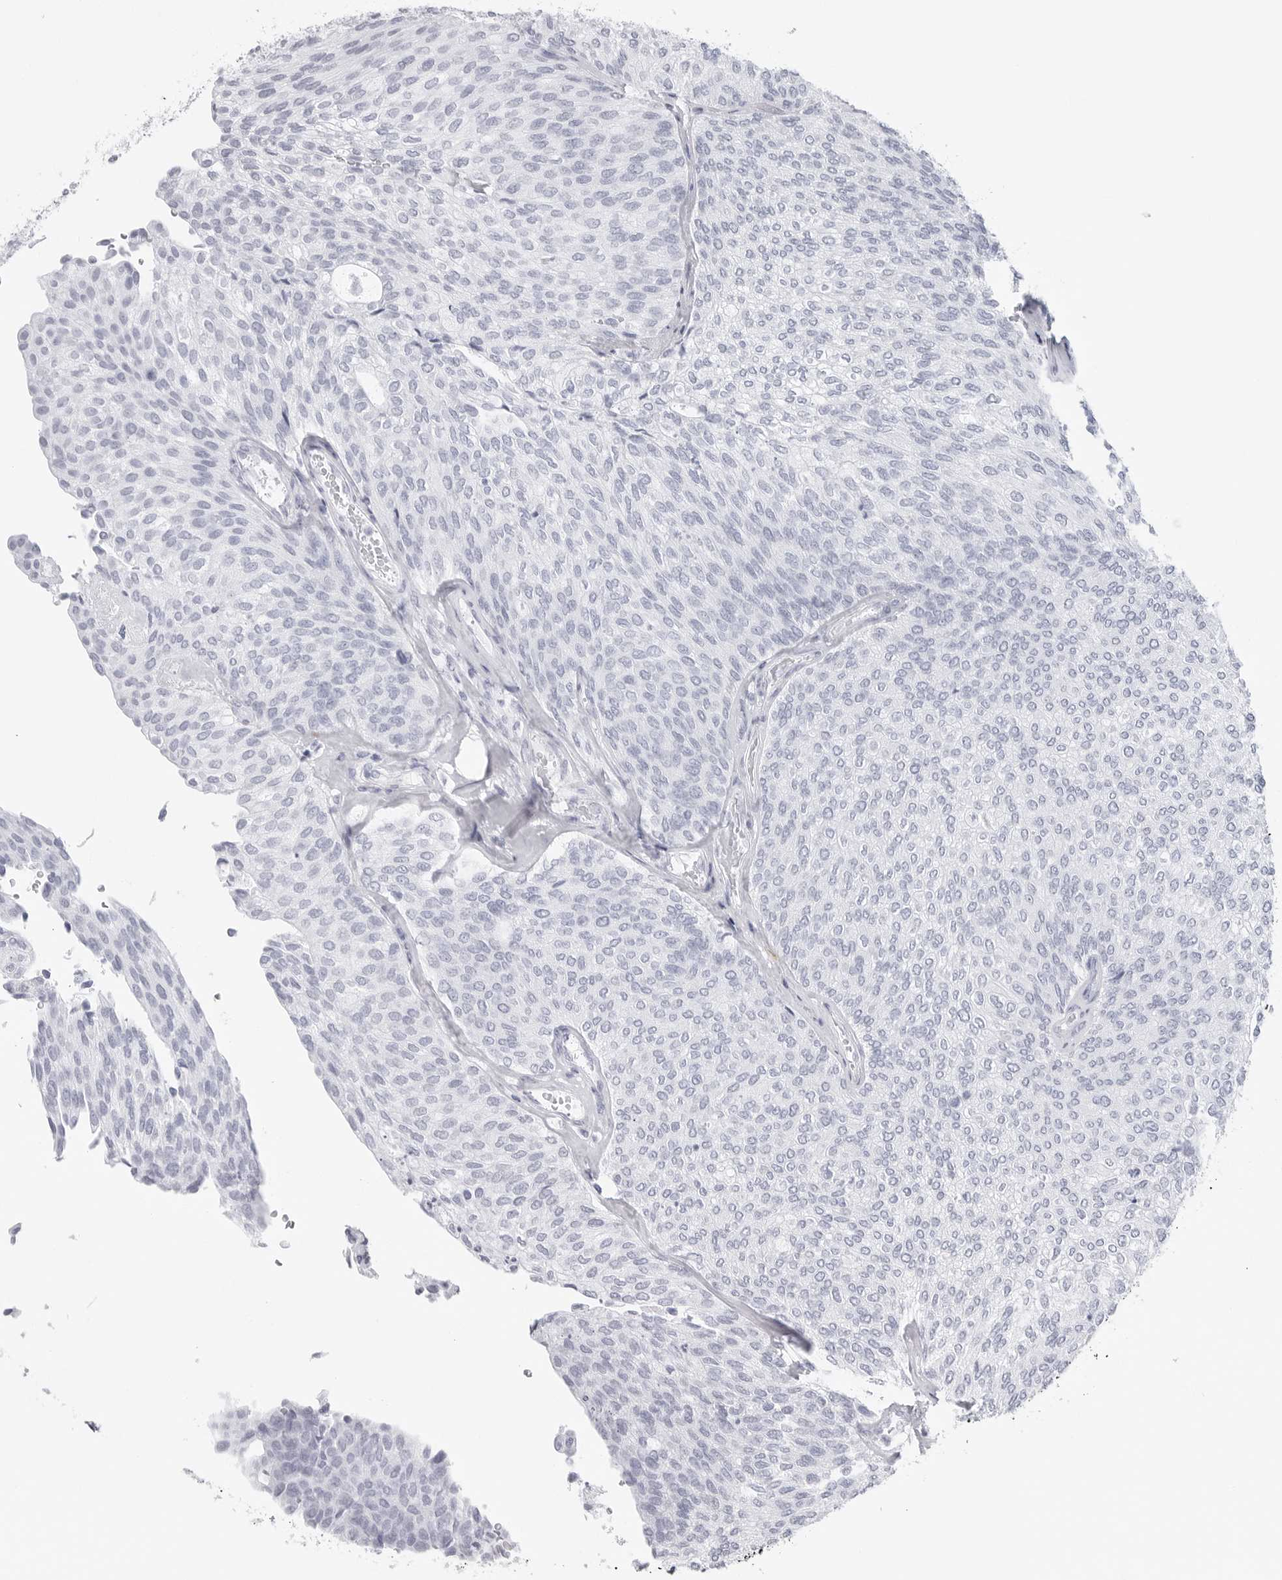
{"staining": {"intensity": "negative", "quantity": "none", "location": "none"}, "tissue": "urothelial cancer", "cell_type": "Tumor cells", "image_type": "cancer", "snomed": [{"axis": "morphology", "description": "Urothelial carcinoma, Low grade"}, {"axis": "topography", "description": "Urinary bladder"}], "caption": "IHC photomicrograph of neoplastic tissue: human urothelial cancer stained with DAB exhibits no significant protein staining in tumor cells.", "gene": "CST2", "patient": {"sex": "female", "age": 79}}